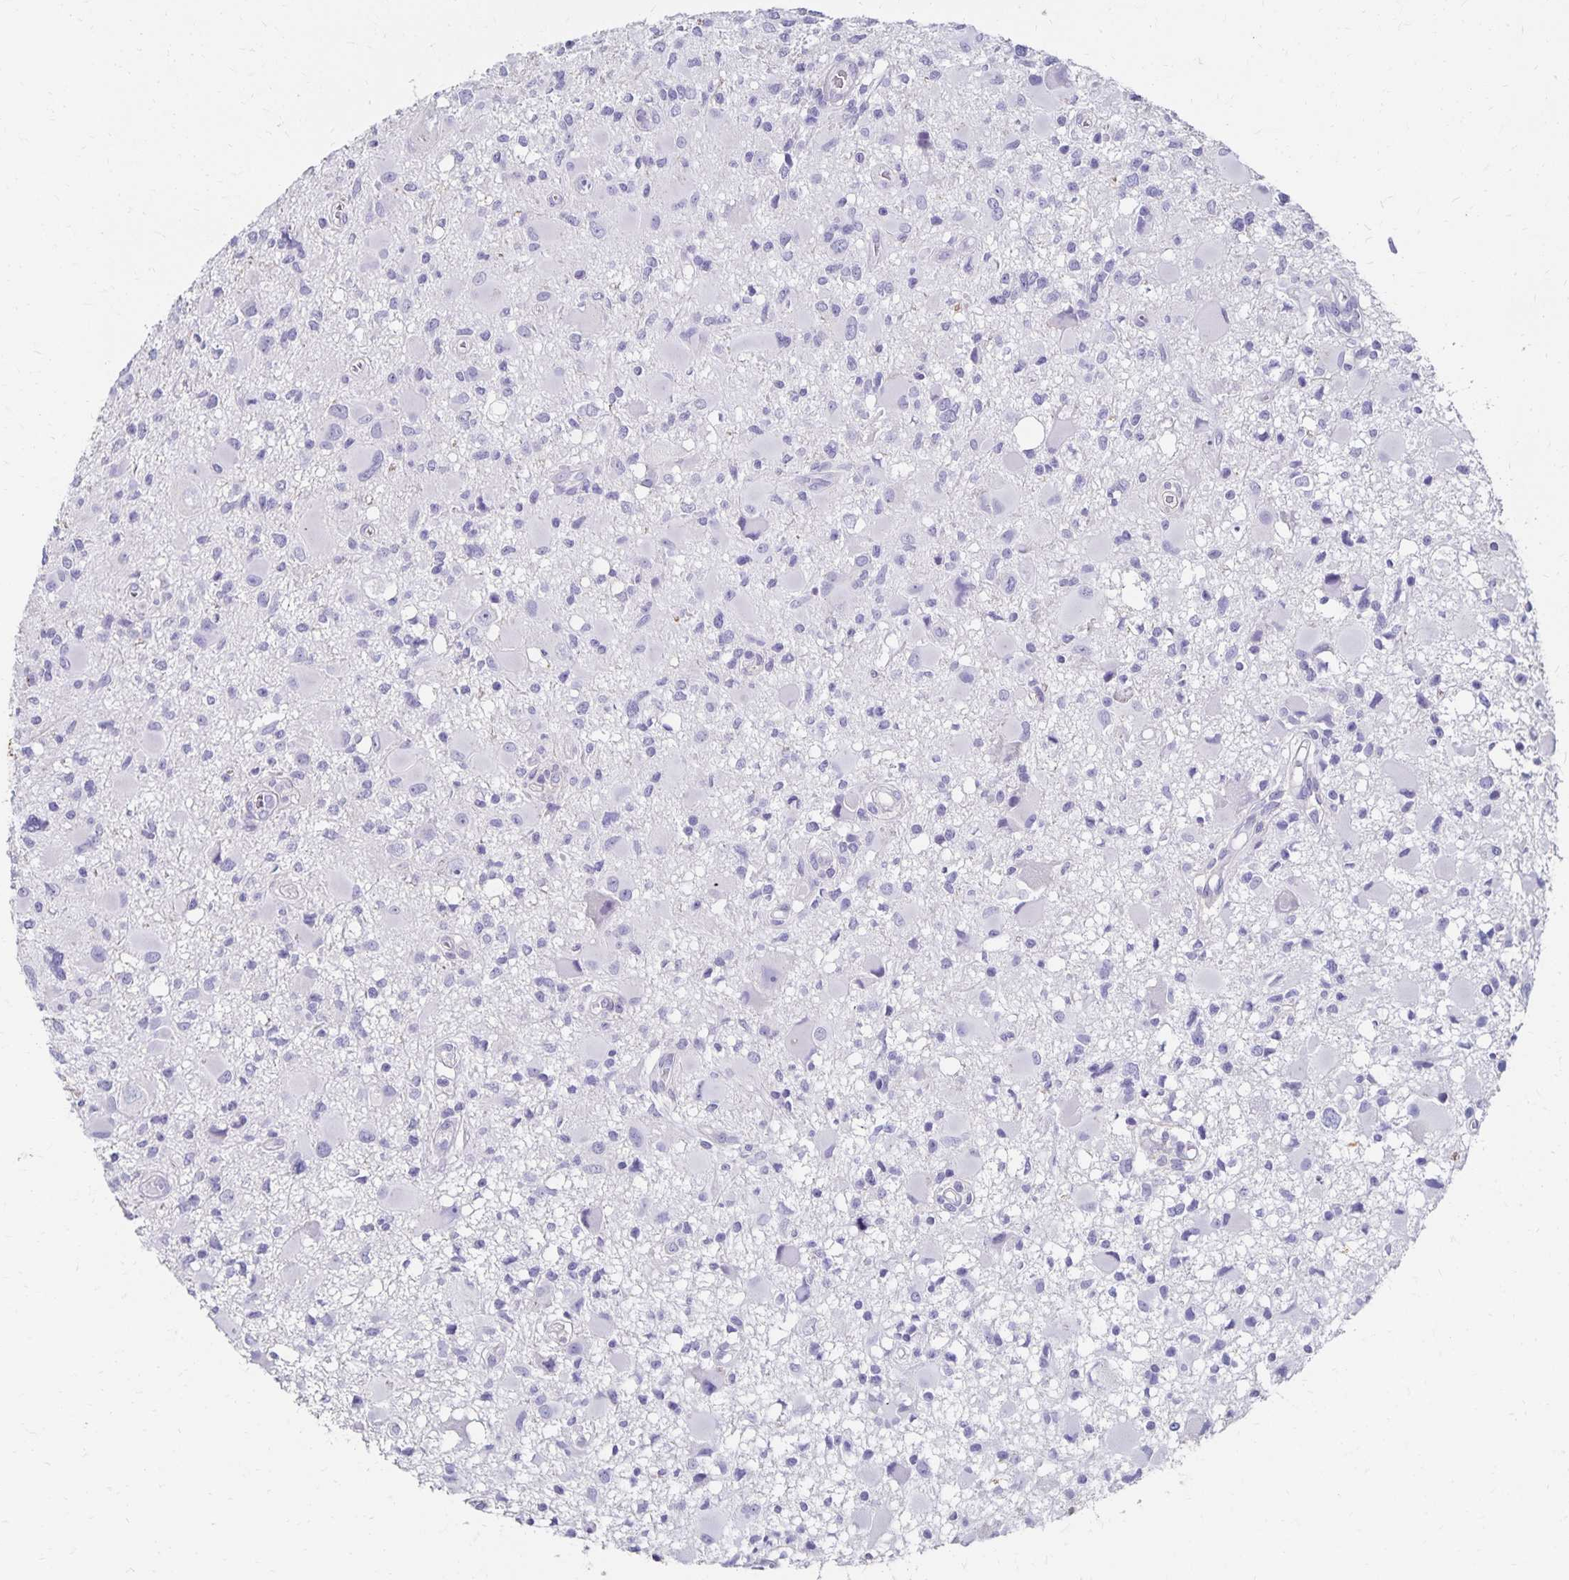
{"staining": {"intensity": "negative", "quantity": "none", "location": "none"}, "tissue": "glioma", "cell_type": "Tumor cells", "image_type": "cancer", "snomed": [{"axis": "morphology", "description": "Glioma, malignant, High grade"}, {"axis": "topography", "description": "Brain"}], "caption": "The histopathology image reveals no significant positivity in tumor cells of high-grade glioma (malignant).", "gene": "DYNLT4", "patient": {"sex": "male", "age": 54}}